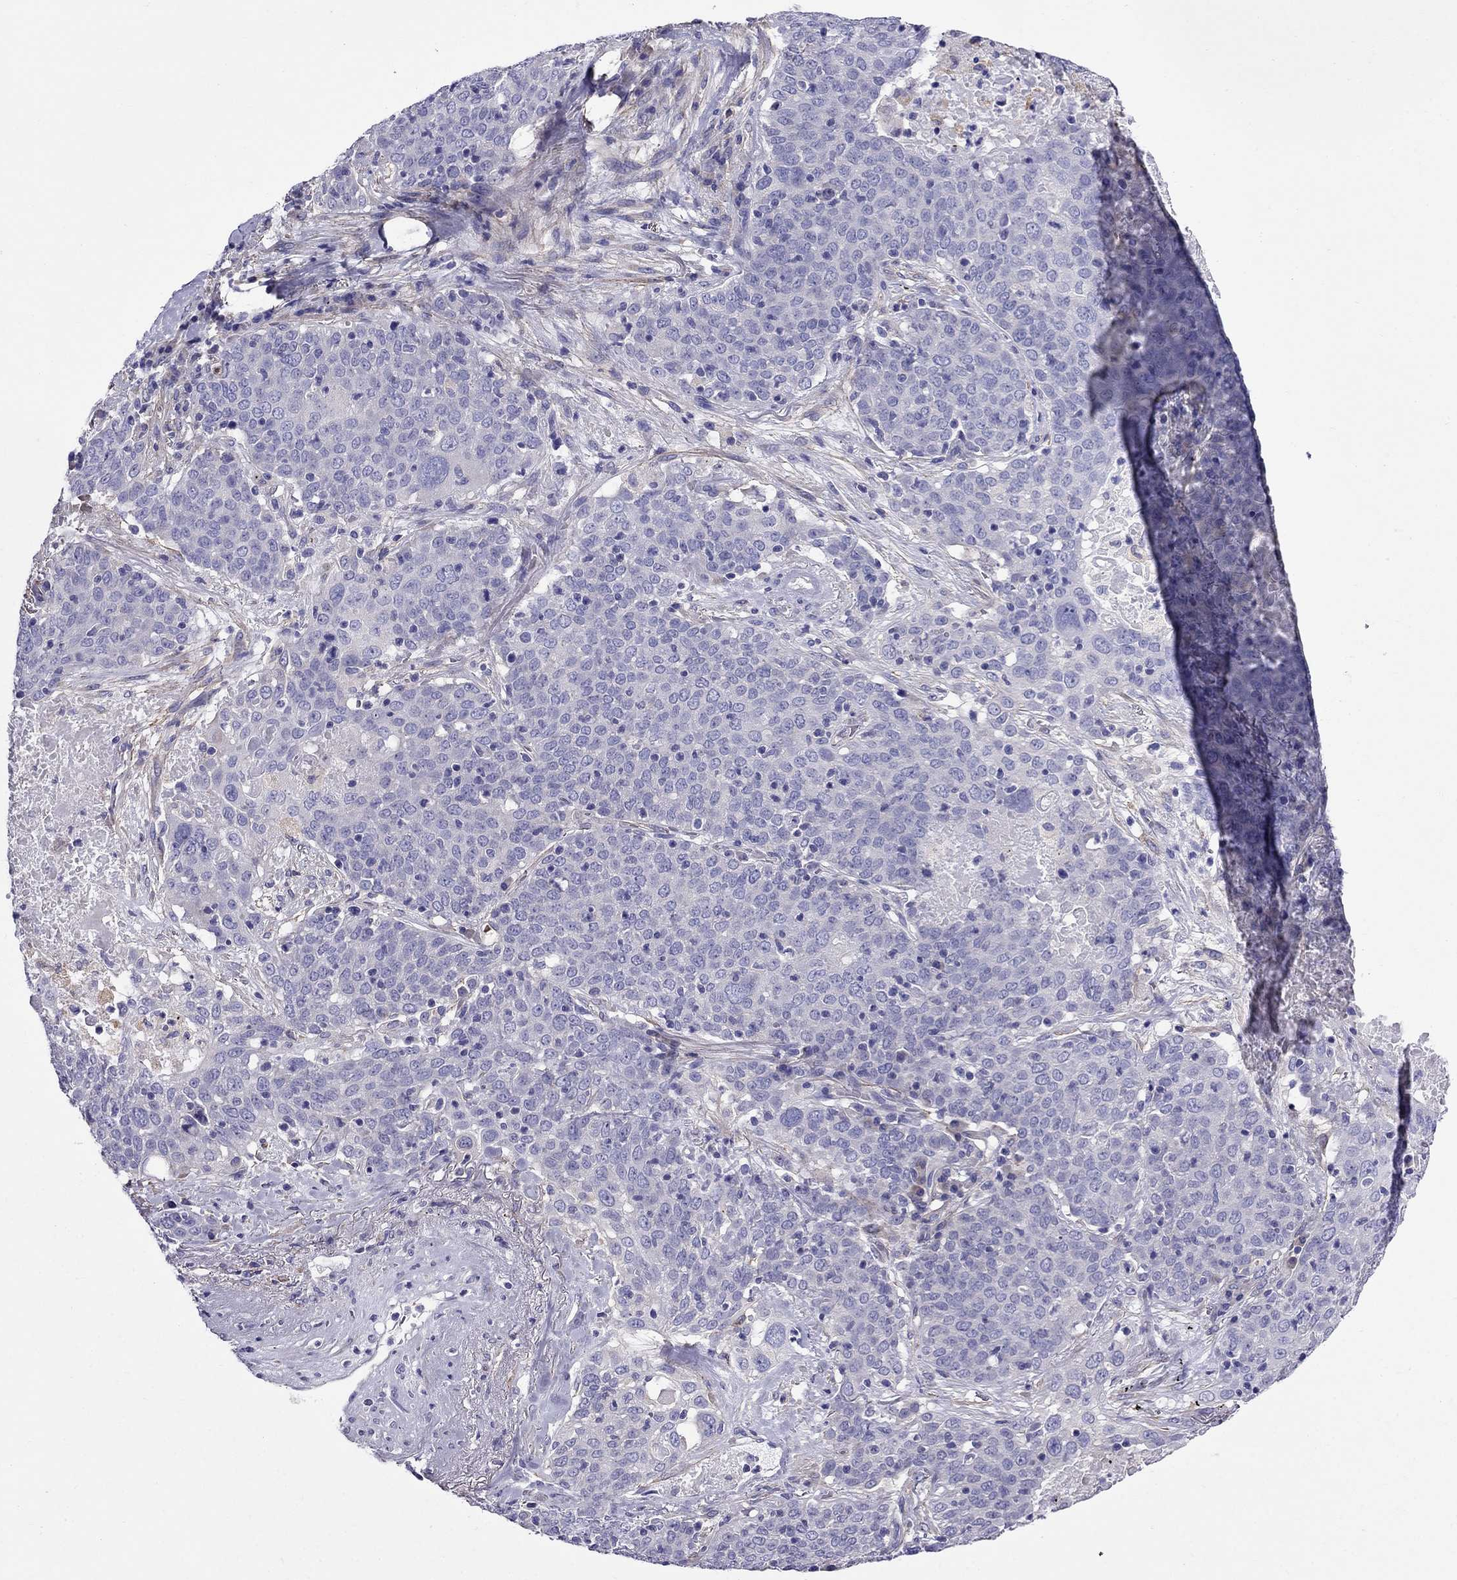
{"staining": {"intensity": "negative", "quantity": "none", "location": "none"}, "tissue": "lung cancer", "cell_type": "Tumor cells", "image_type": "cancer", "snomed": [{"axis": "morphology", "description": "Squamous cell carcinoma, NOS"}, {"axis": "topography", "description": "Lung"}], "caption": "Tumor cells are negative for brown protein staining in lung cancer. The staining was performed using DAB to visualize the protein expression in brown, while the nuclei were stained in blue with hematoxylin (Magnification: 20x).", "gene": "GPR50", "patient": {"sex": "male", "age": 82}}